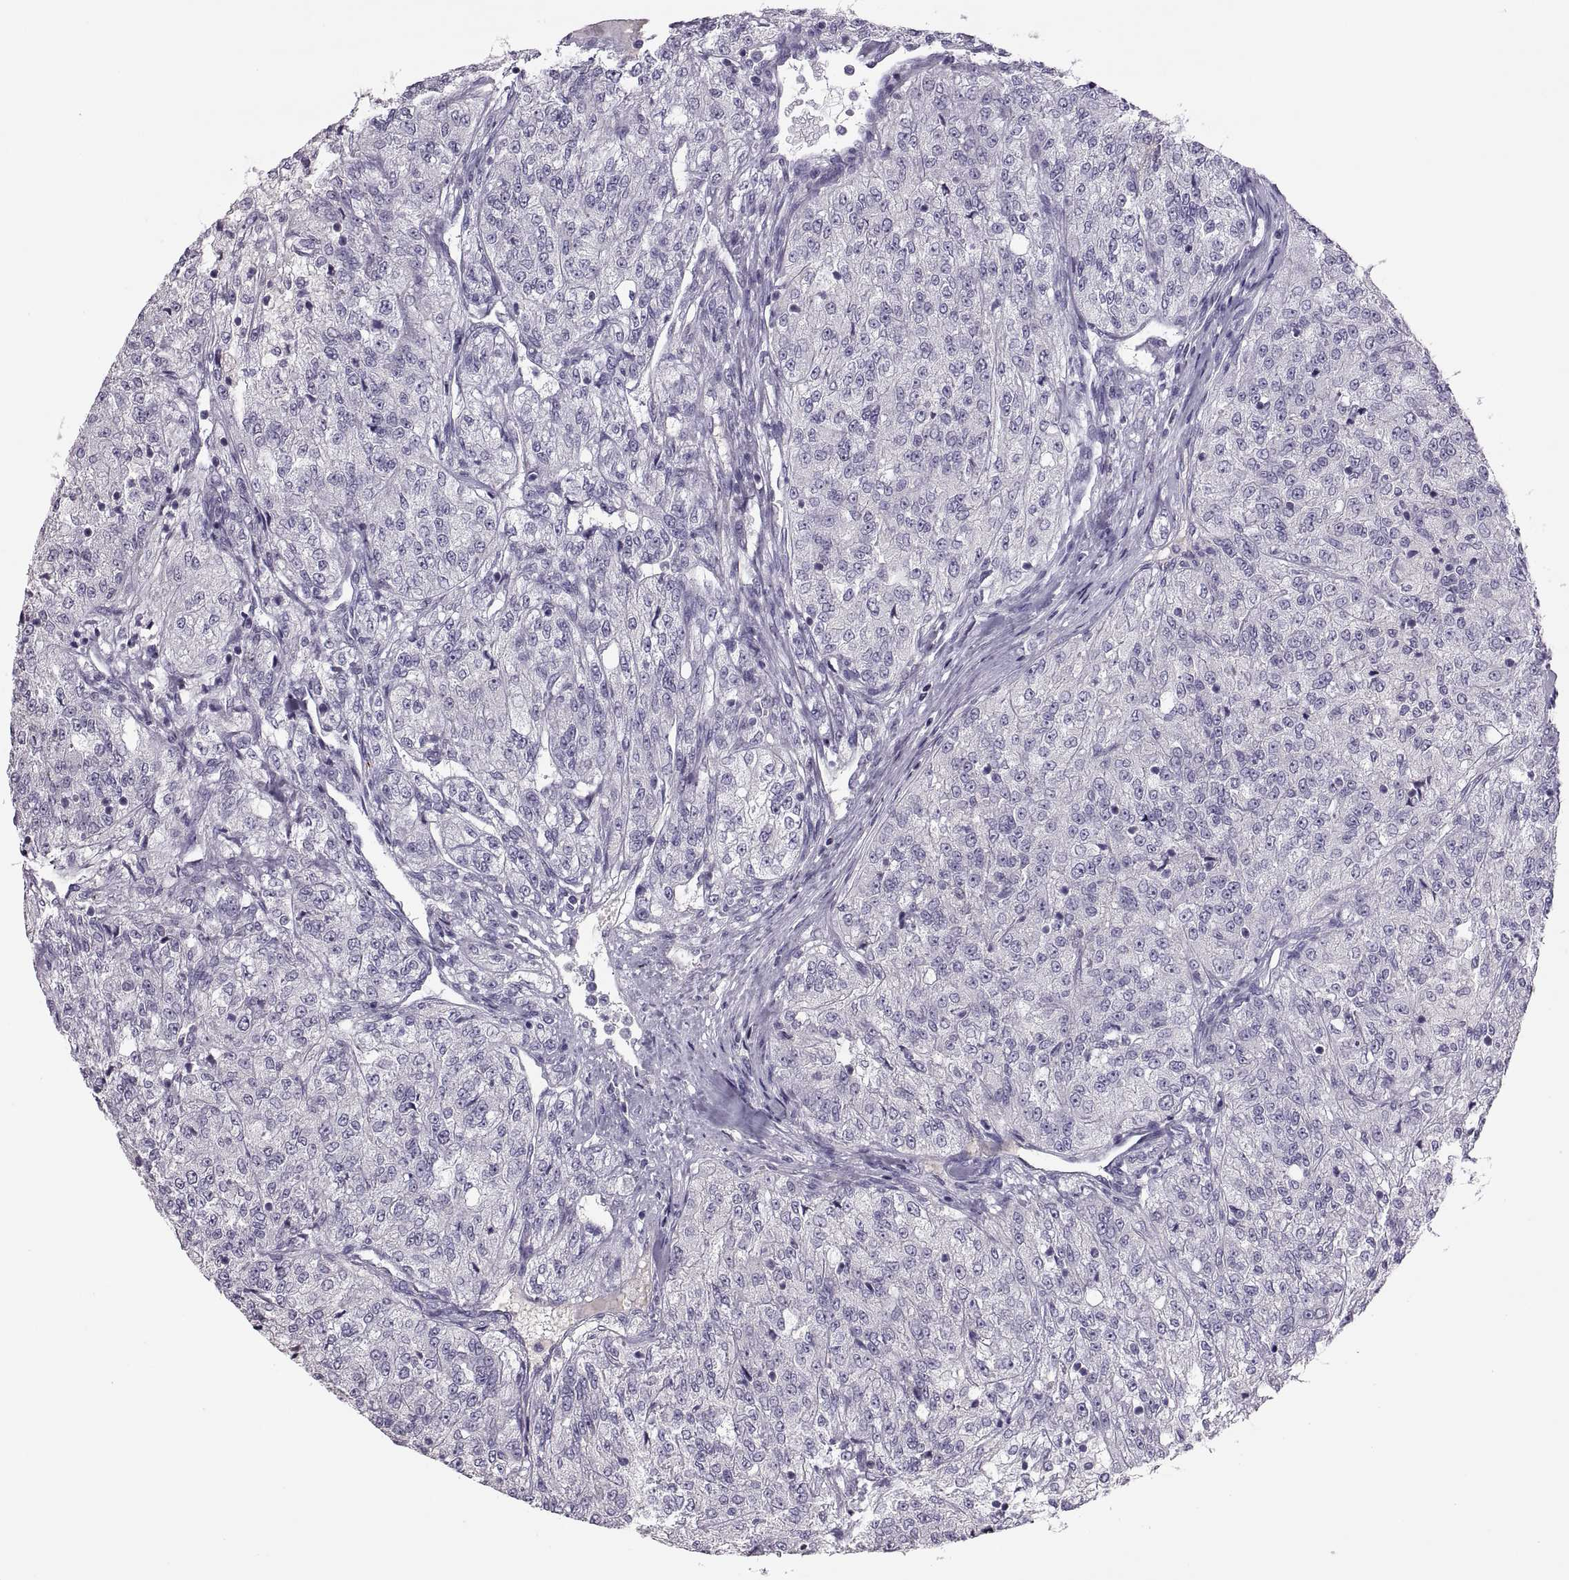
{"staining": {"intensity": "negative", "quantity": "none", "location": "none"}, "tissue": "renal cancer", "cell_type": "Tumor cells", "image_type": "cancer", "snomed": [{"axis": "morphology", "description": "Adenocarcinoma, NOS"}, {"axis": "topography", "description": "Kidney"}], "caption": "Human adenocarcinoma (renal) stained for a protein using immunohistochemistry exhibits no expression in tumor cells.", "gene": "TBX19", "patient": {"sex": "female", "age": 63}}